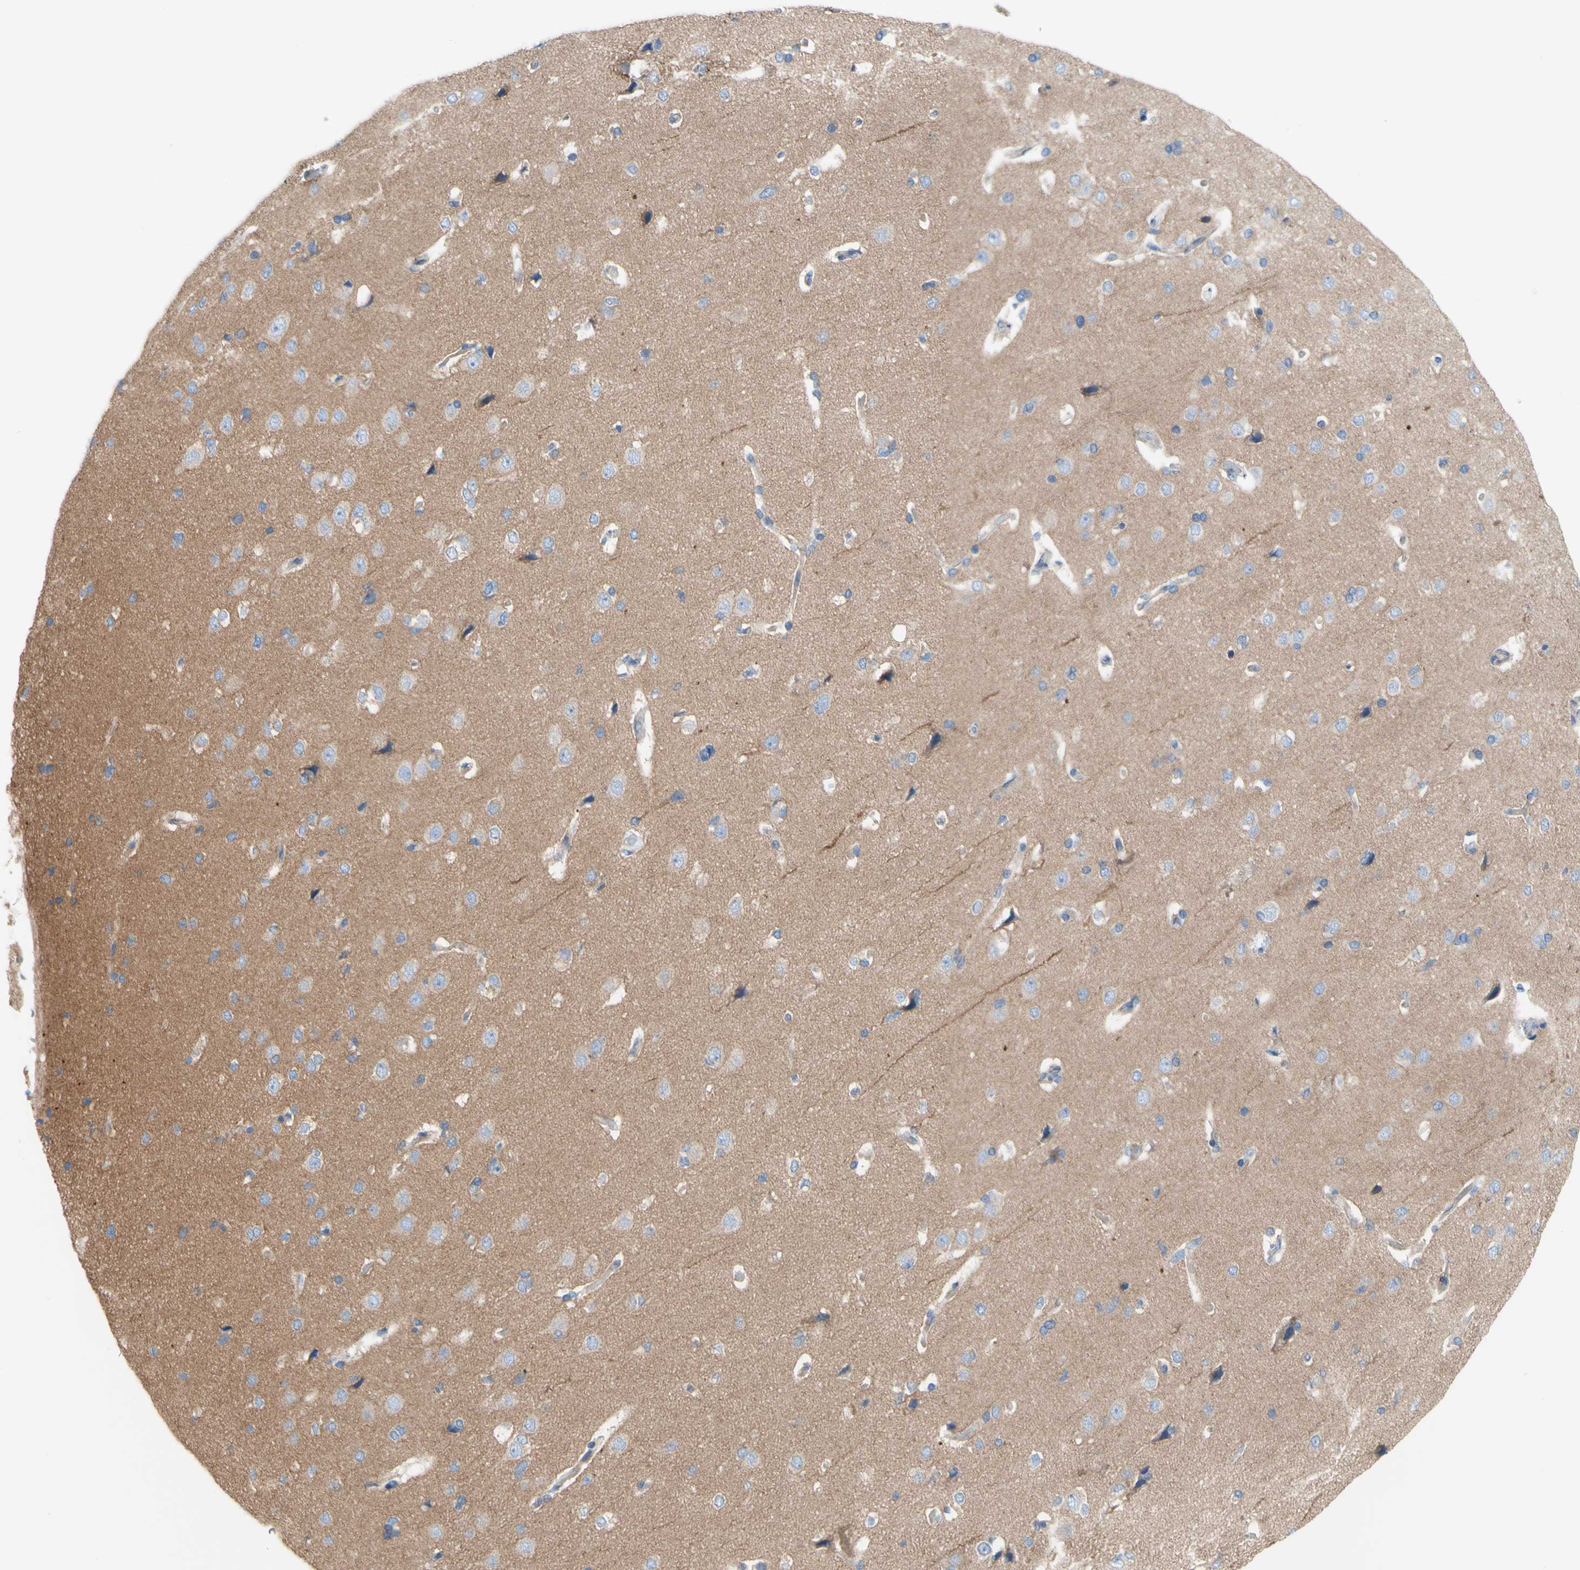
{"staining": {"intensity": "negative", "quantity": "none", "location": "none"}, "tissue": "cerebral cortex", "cell_type": "Endothelial cells", "image_type": "normal", "snomed": [{"axis": "morphology", "description": "Normal tissue, NOS"}, {"axis": "topography", "description": "Cerebral cortex"}], "caption": "The histopathology image exhibits no staining of endothelial cells in benign cerebral cortex.", "gene": "RETREG2", "patient": {"sex": "male", "age": 62}}